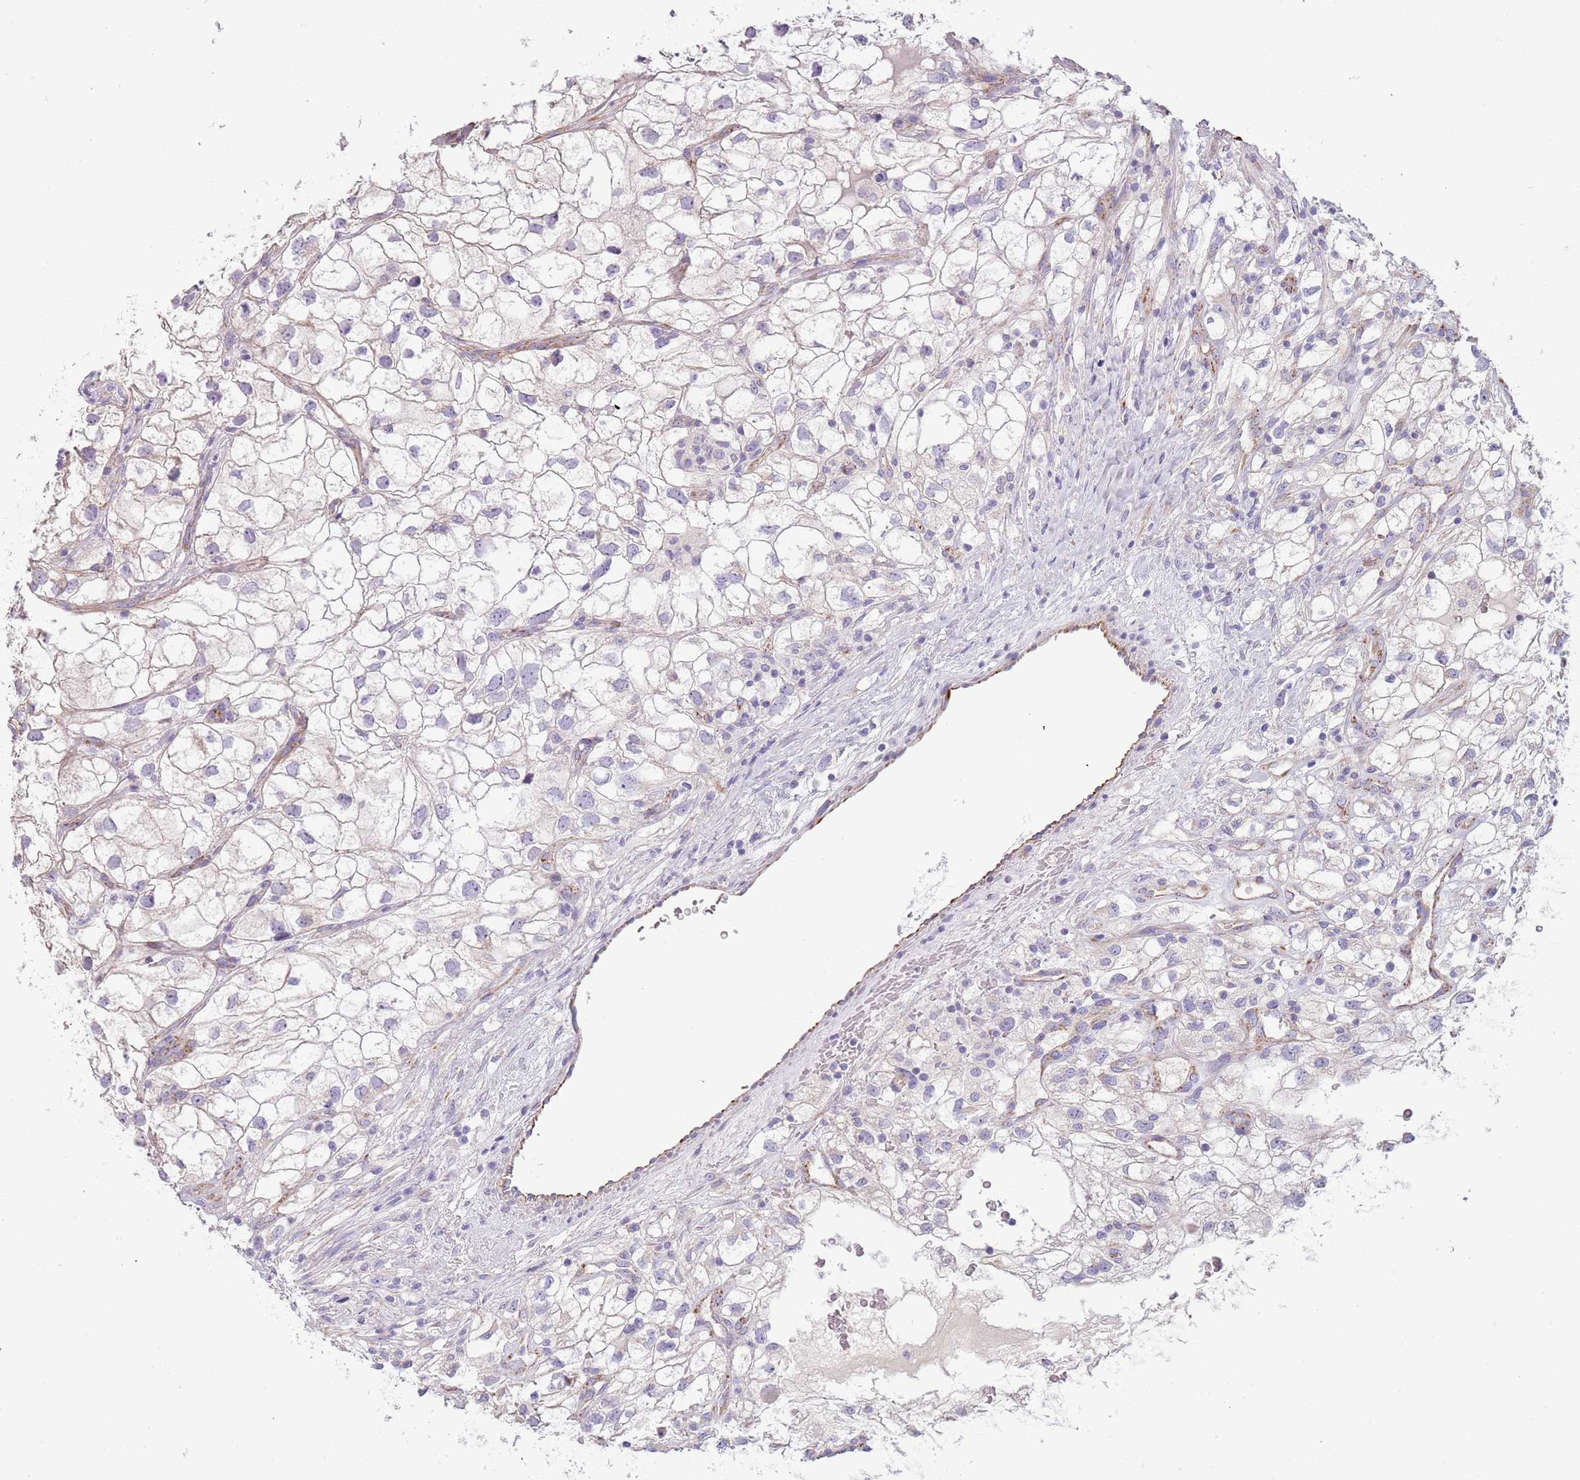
{"staining": {"intensity": "negative", "quantity": "none", "location": "none"}, "tissue": "renal cancer", "cell_type": "Tumor cells", "image_type": "cancer", "snomed": [{"axis": "morphology", "description": "Adenocarcinoma, NOS"}, {"axis": "topography", "description": "Kidney"}], "caption": "Human adenocarcinoma (renal) stained for a protein using IHC shows no staining in tumor cells.", "gene": "RNF222", "patient": {"sex": "male", "age": 59}}